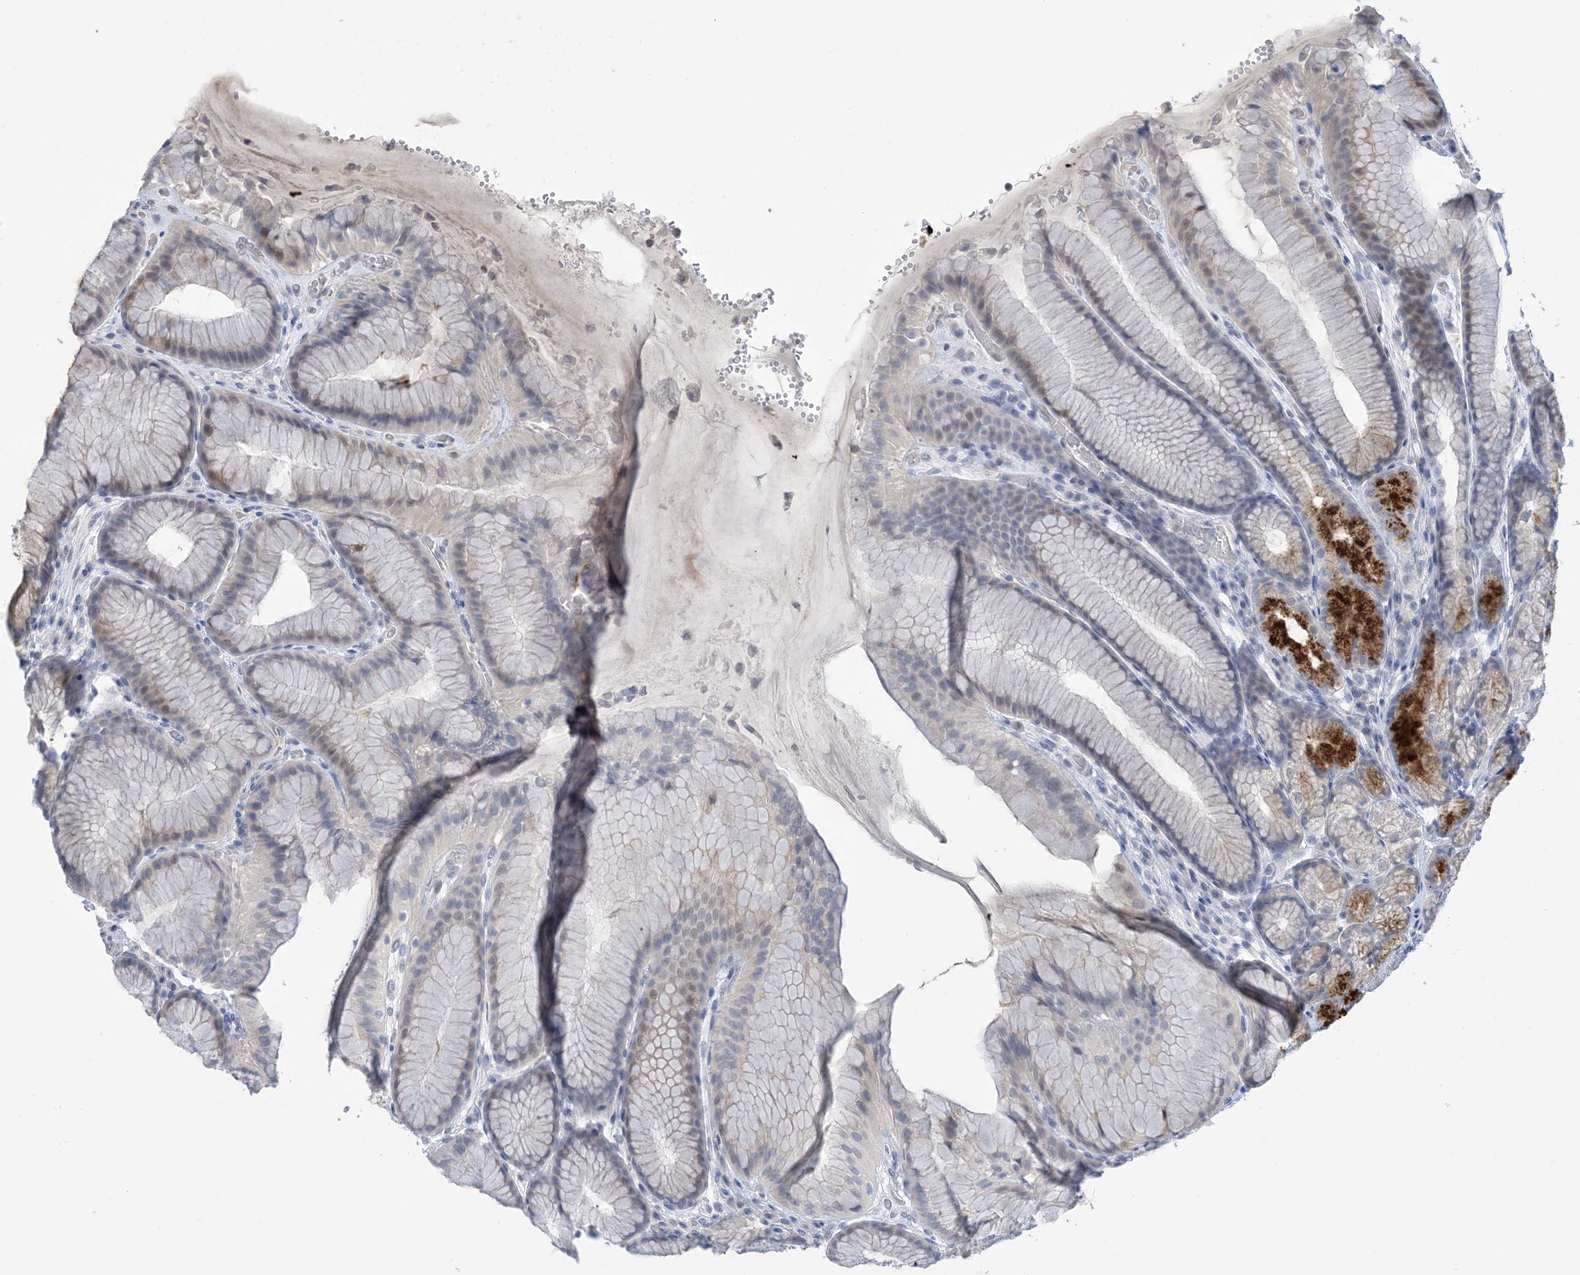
{"staining": {"intensity": "strong", "quantity": "<25%", "location": "cytoplasmic/membranous"}, "tissue": "stomach", "cell_type": "Glandular cells", "image_type": "normal", "snomed": [{"axis": "morphology", "description": "Normal tissue, NOS"}, {"axis": "topography", "description": "Stomach"}], "caption": "Immunohistochemical staining of normal human stomach exhibits medium levels of strong cytoplasmic/membranous staining in approximately <25% of glandular cells. (brown staining indicates protein expression, while blue staining denotes nuclei).", "gene": "TTYH1", "patient": {"sex": "male", "age": 57}}